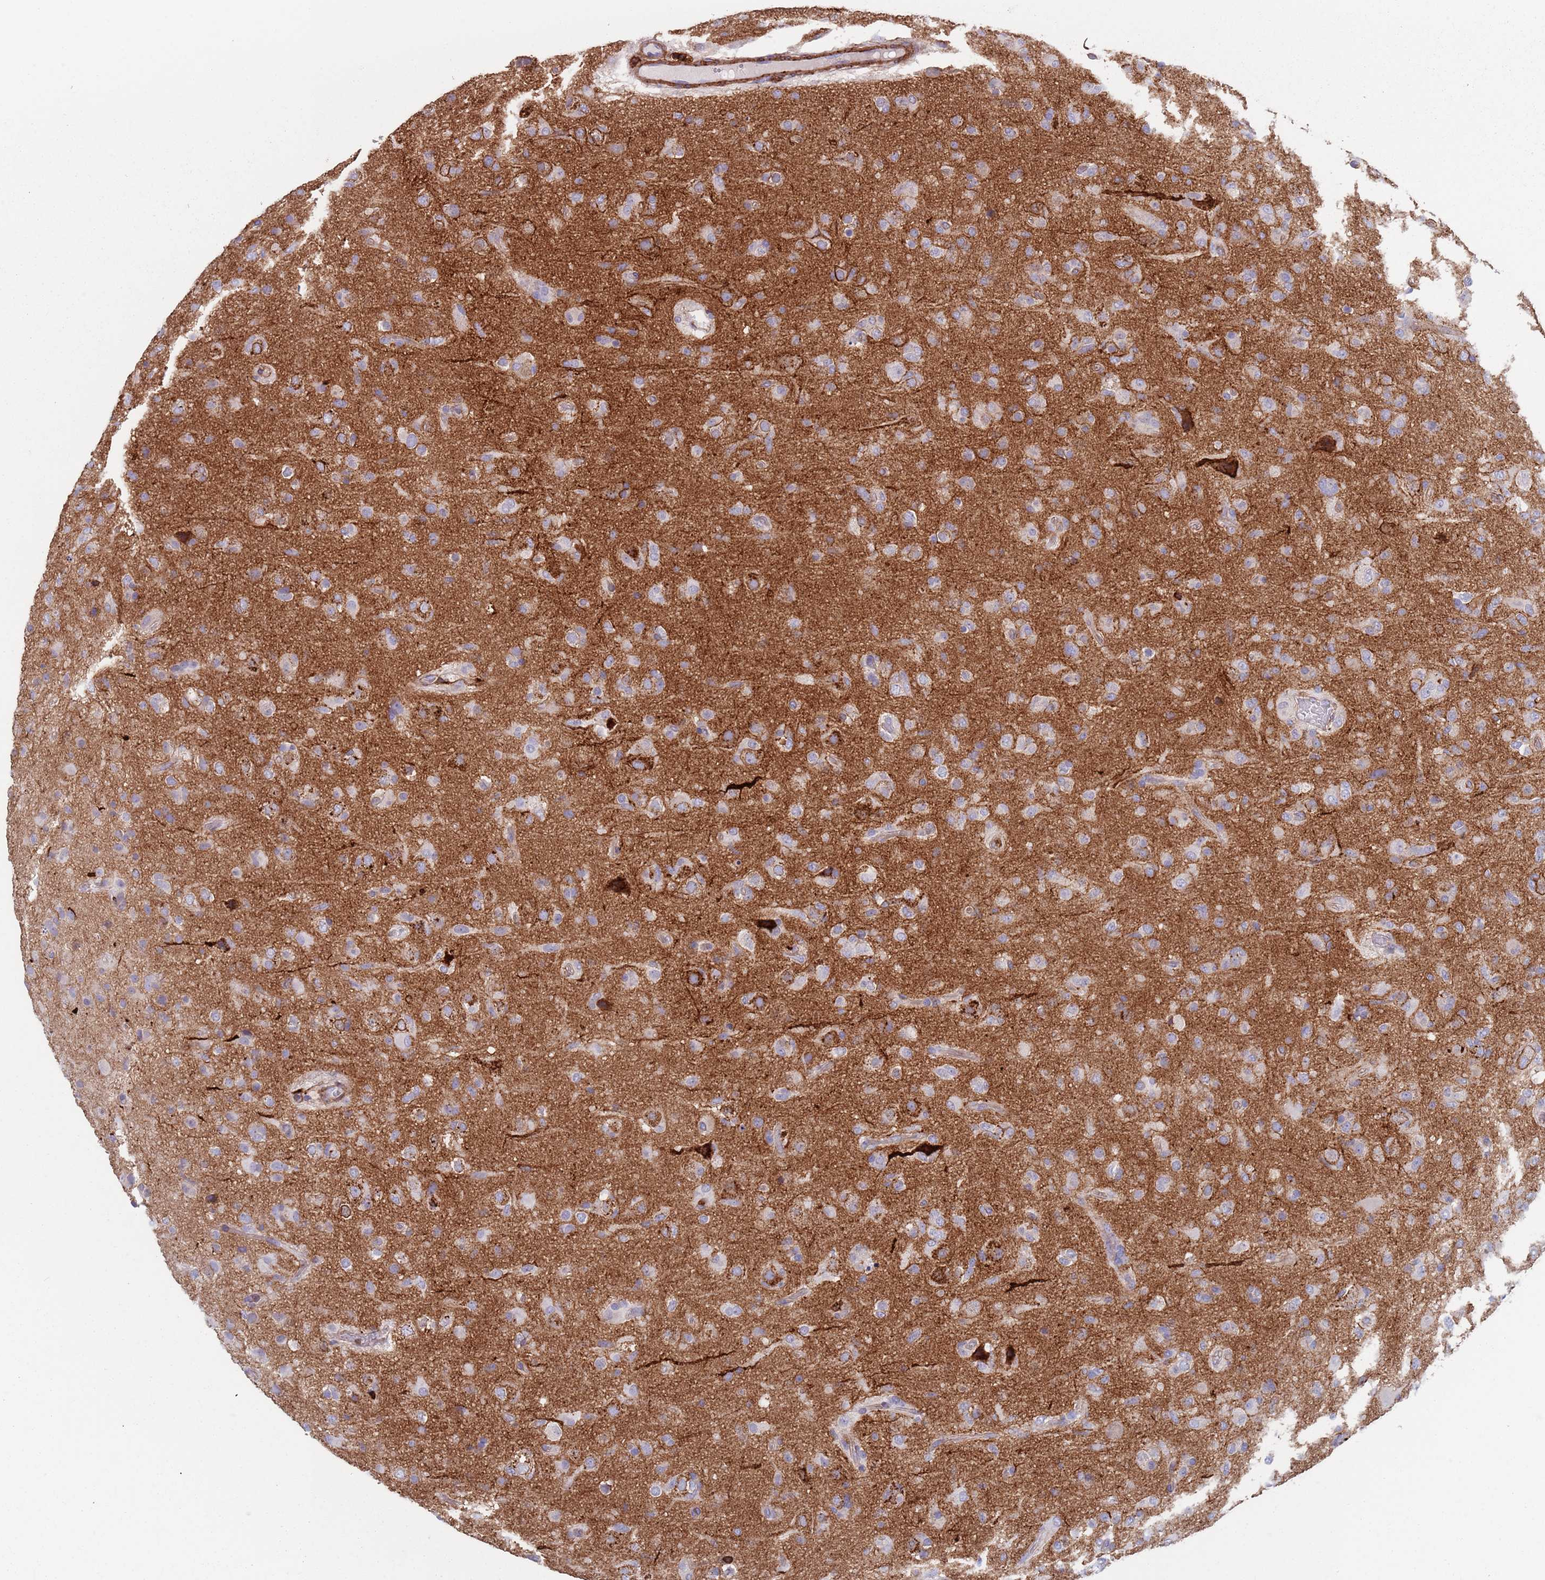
{"staining": {"intensity": "negative", "quantity": "none", "location": "none"}, "tissue": "glioma", "cell_type": "Tumor cells", "image_type": "cancer", "snomed": [{"axis": "morphology", "description": "Glioma, malignant, Low grade"}, {"axis": "topography", "description": "Brain"}], "caption": "Human glioma stained for a protein using IHC reveals no positivity in tumor cells.", "gene": "RNF144A", "patient": {"sex": "male", "age": 65}}